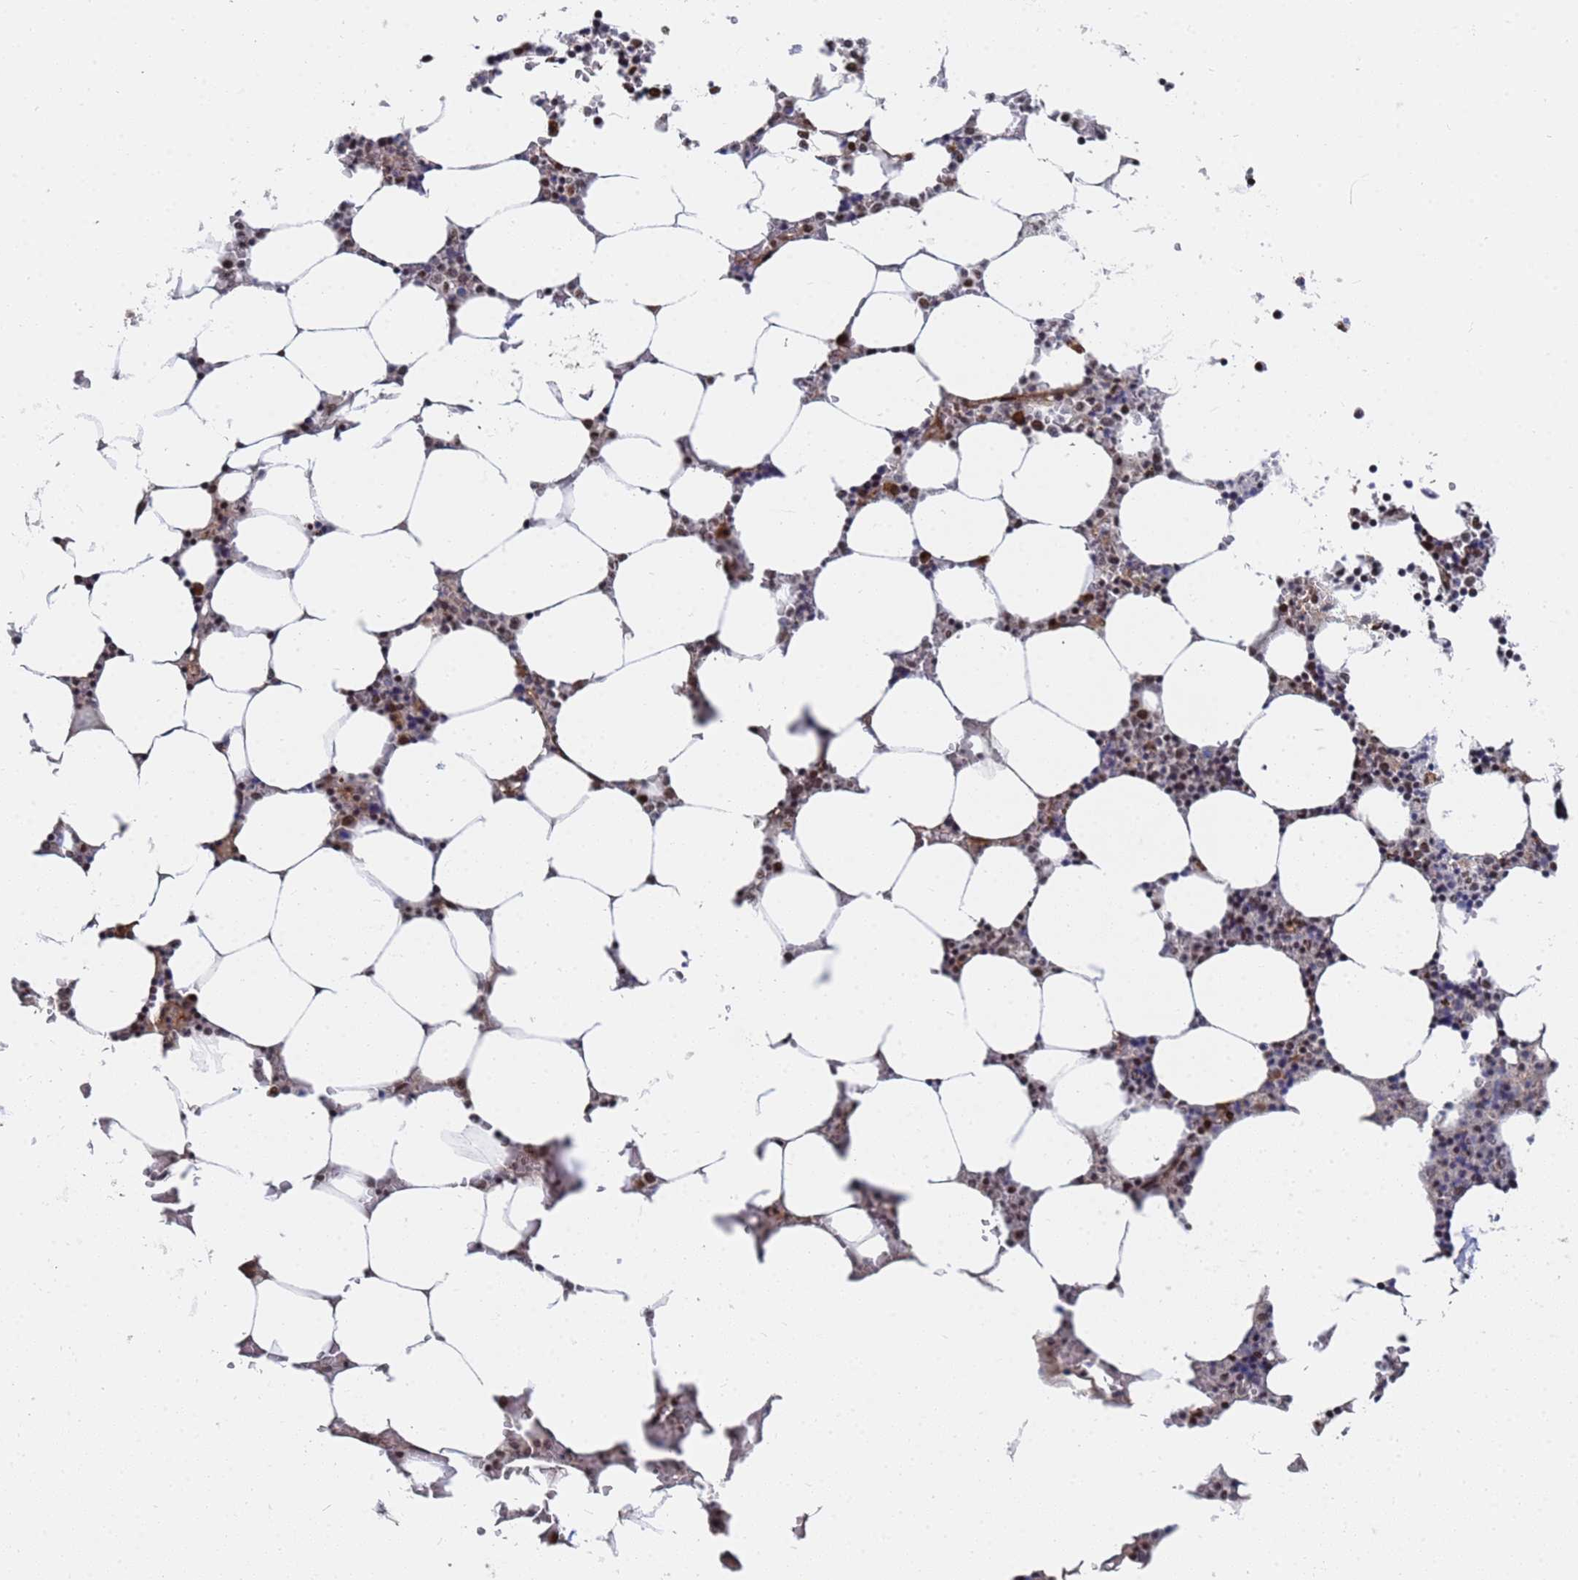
{"staining": {"intensity": "strong", "quantity": "25%-75%", "location": "nuclear"}, "tissue": "bone marrow", "cell_type": "Hematopoietic cells", "image_type": "normal", "snomed": [{"axis": "morphology", "description": "Normal tissue, NOS"}, {"axis": "topography", "description": "Bone marrow"}], "caption": "Human bone marrow stained for a protein (brown) reveals strong nuclear positive positivity in approximately 25%-75% of hematopoietic cells.", "gene": "RAVER2", "patient": {"sex": "male", "age": 64}}